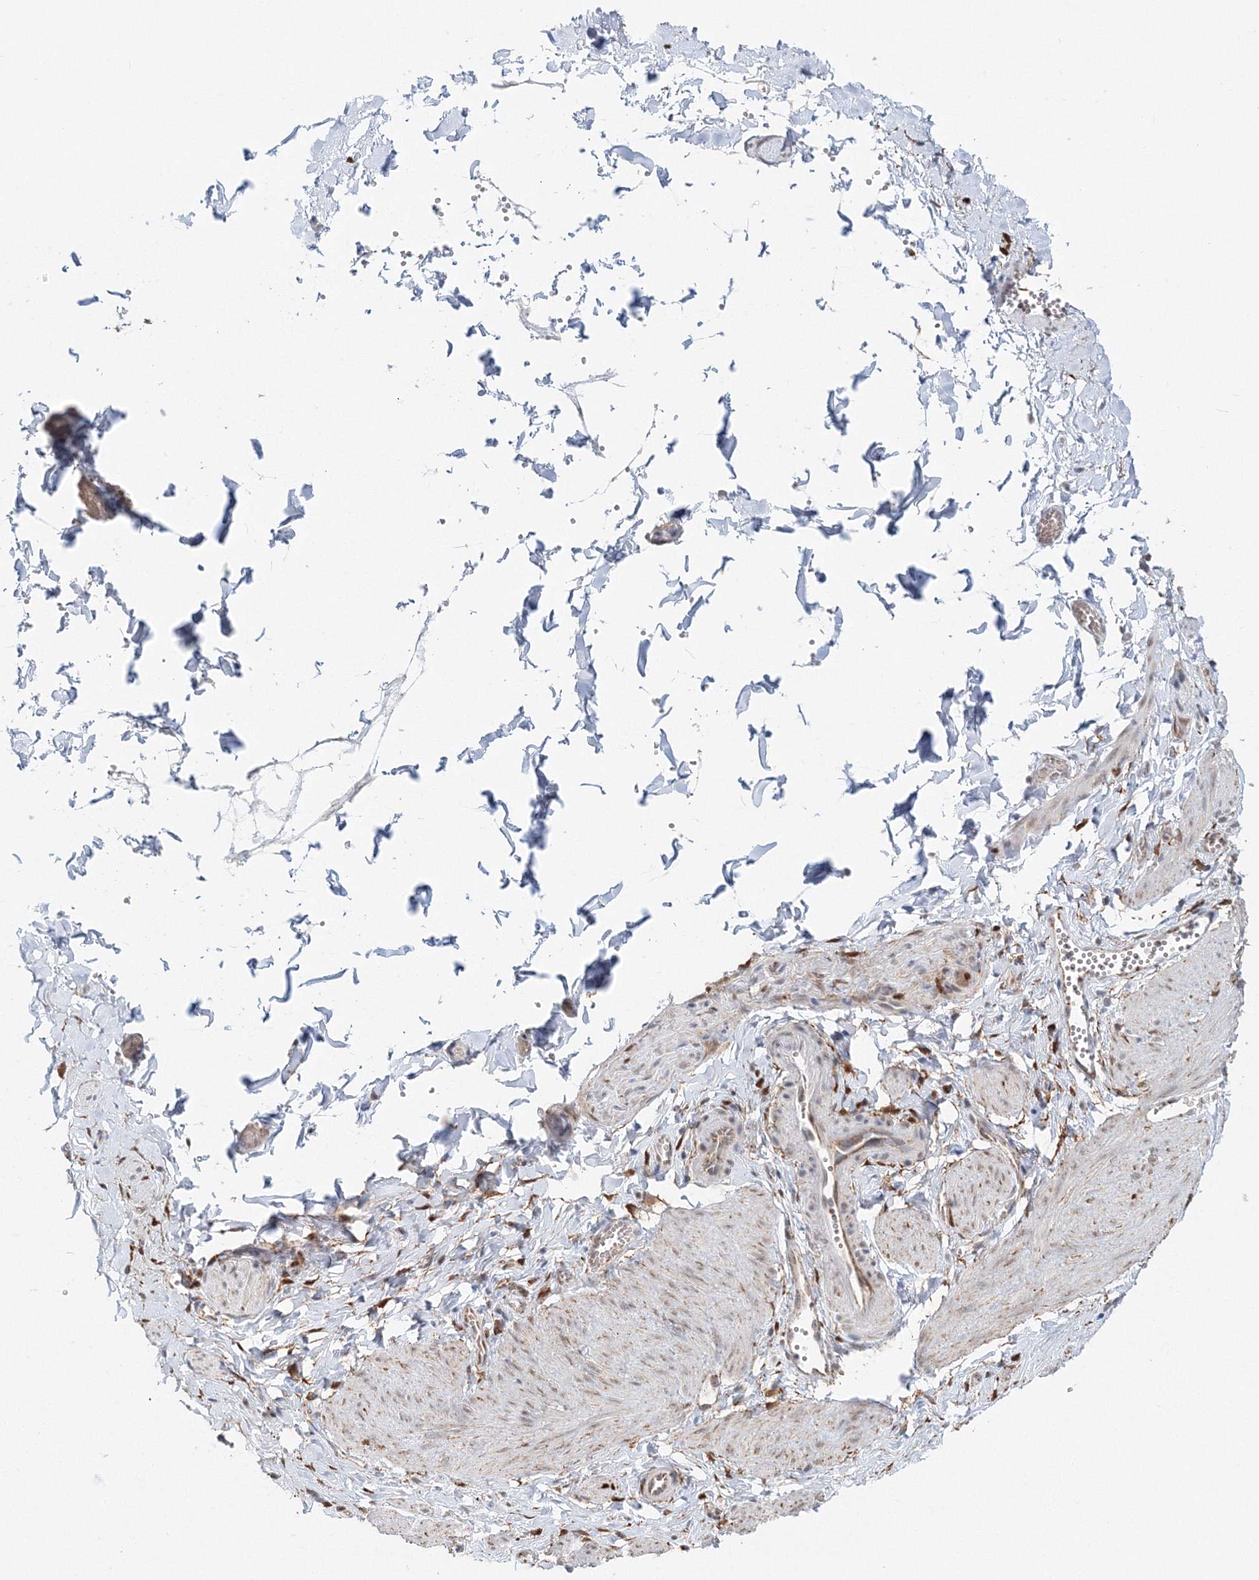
{"staining": {"intensity": "moderate", "quantity": ">75%", "location": "cytoplasmic/membranous"}, "tissue": "adipose tissue", "cell_type": "Adipocytes", "image_type": "normal", "snomed": [{"axis": "morphology", "description": "Normal tissue, NOS"}, {"axis": "topography", "description": "Gallbladder"}, {"axis": "topography", "description": "Peripheral nerve tissue"}], "caption": "This is a photomicrograph of immunohistochemistry (IHC) staining of normal adipose tissue, which shows moderate positivity in the cytoplasmic/membranous of adipocytes.", "gene": "PSMD6", "patient": {"sex": "male", "age": 38}}